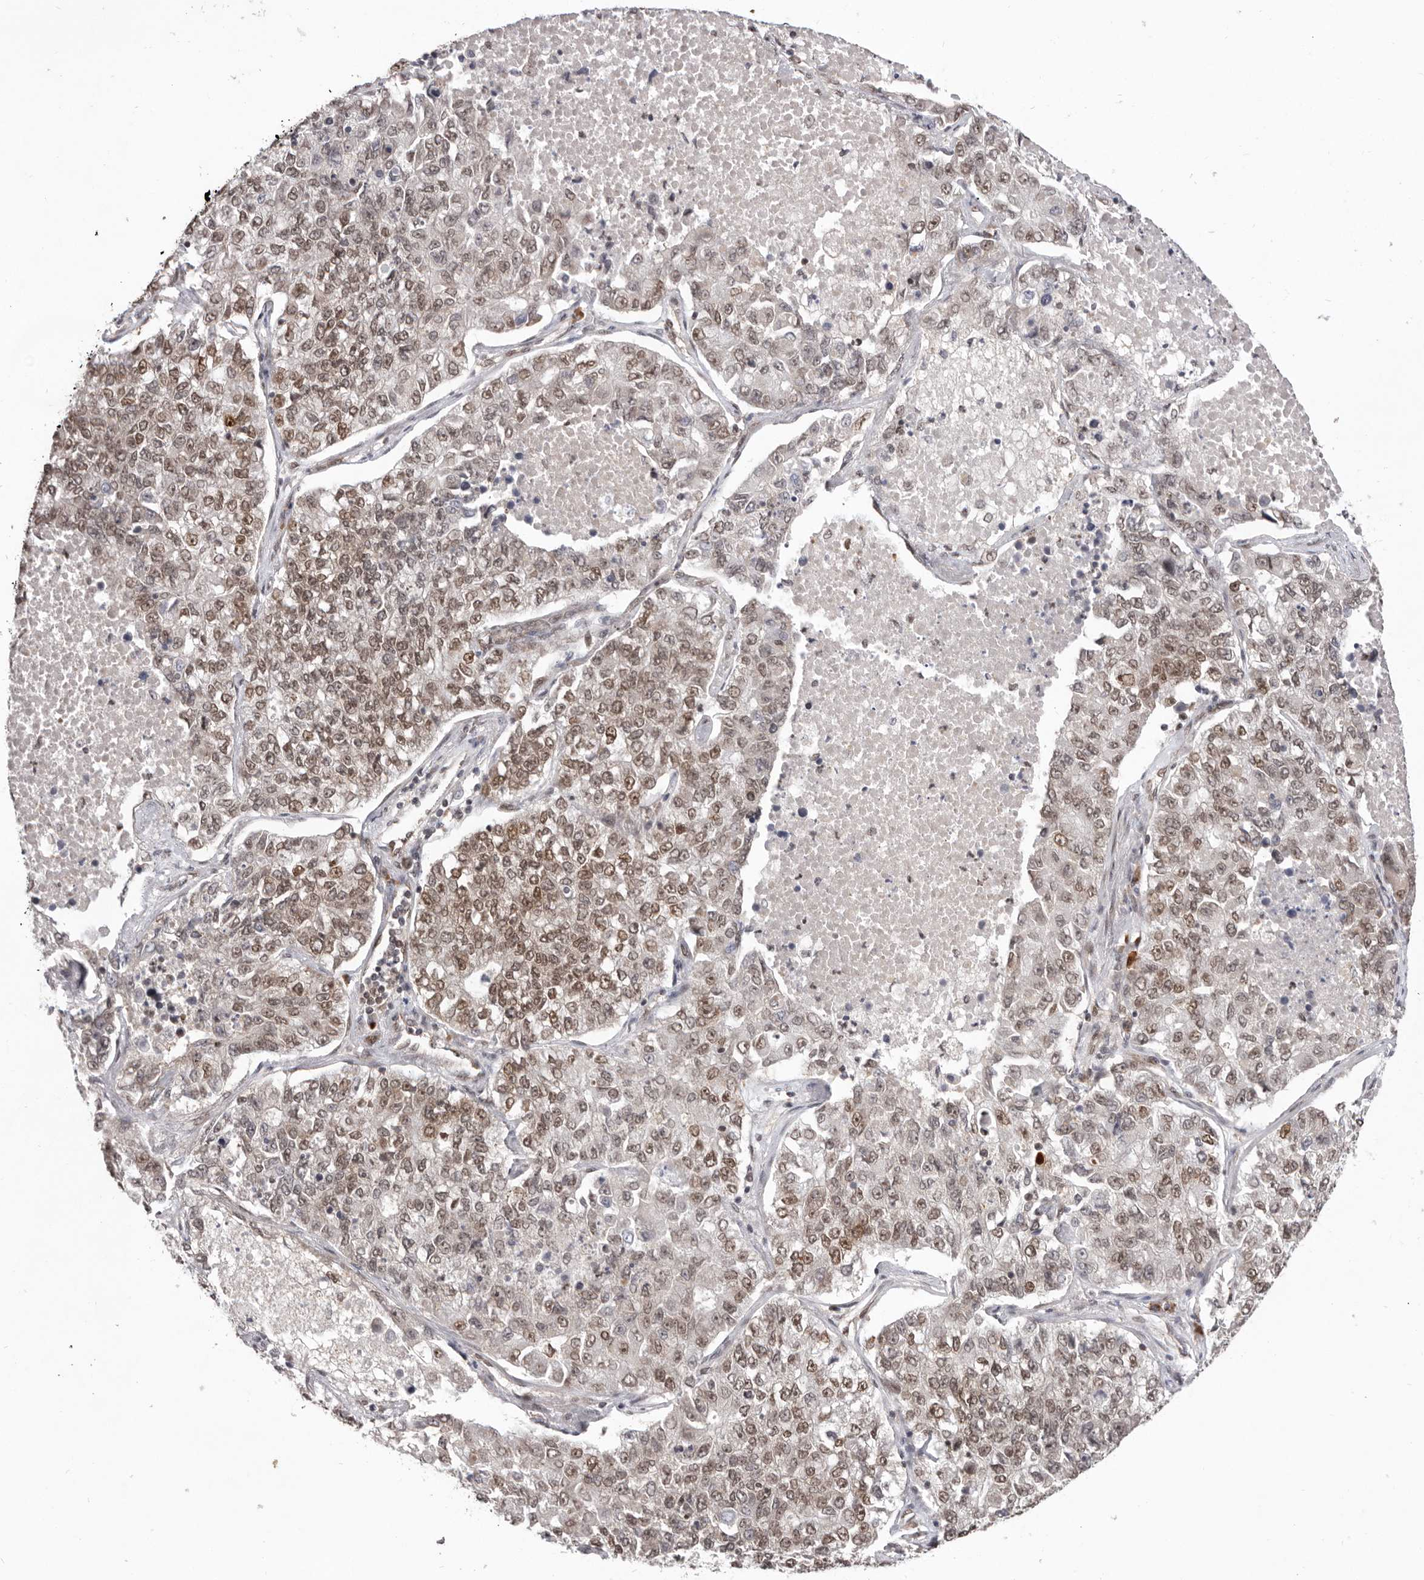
{"staining": {"intensity": "moderate", "quantity": "25%-75%", "location": "nuclear"}, "tissue": "lung cancer", "cell_type": "Tumor cells", "image_type": "cancer", "snomed": [{"axis": "morphology", "description": "Adenocarcinoma, NOS"}, {"axis": "topography", "description": "Lung"}], "caption": "Lung cancer stained with immunohistochemistry (IHC) reveals moderate nuclear positivity in about 25%-75% of tumor cells. The staining is performed using DAB (3,3'-diaminobenzidine) brown chromogen to label protein expression. The nuclei are counter-stained blue using hematoxylin.", "gene": "CHTOP", "patient": {"sex": "male", "age": 49}}